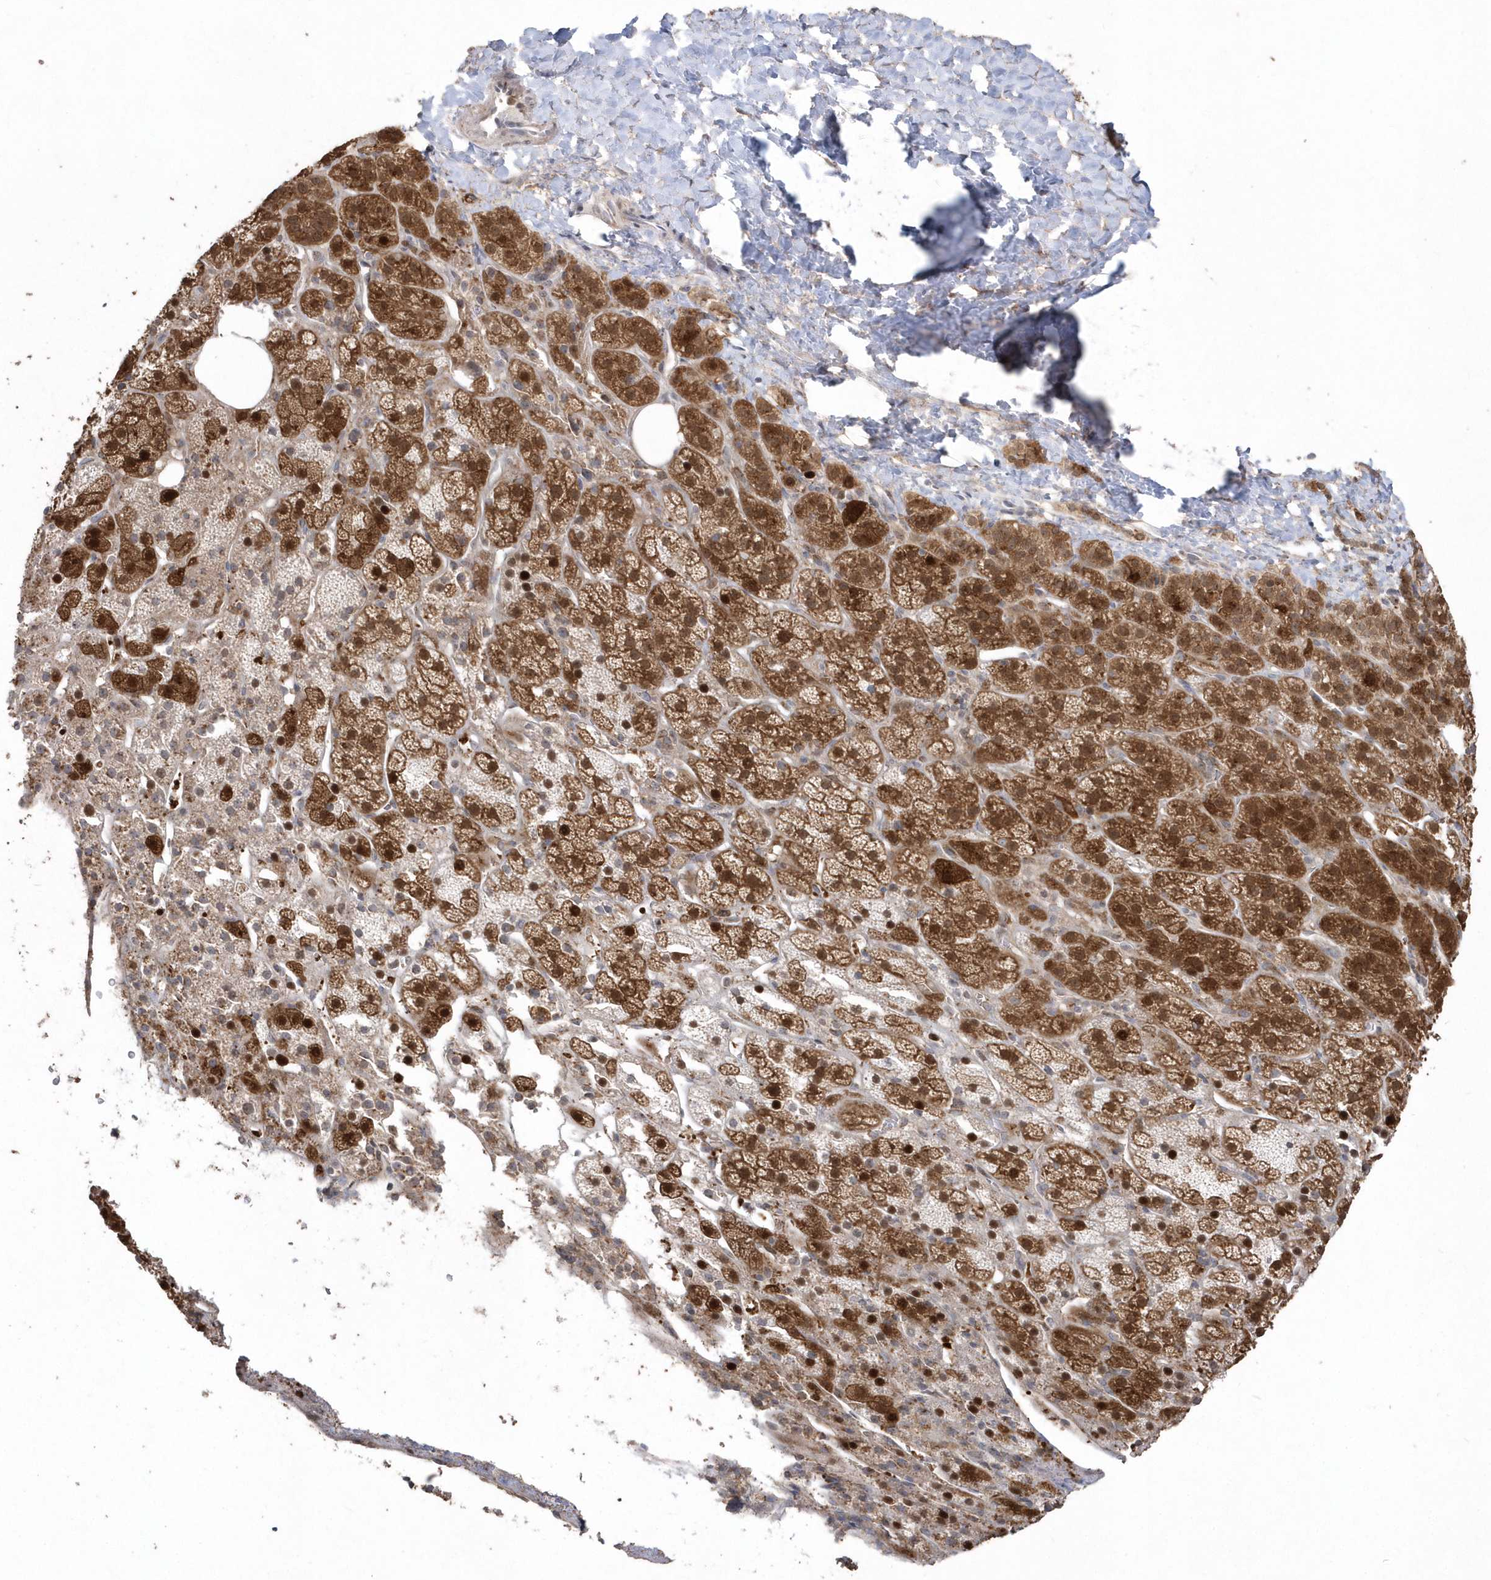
{"staining": {"intensity": "strong", "quantity": ">75%", "location": "cytoplasmic/membranous,nuclear"}, "tissue": "adrenal gland", "cell_type": "Glandular cells", "image_type": "normal", "snomed": [{"axis": "morphology", "description": "Normal tissue, NOS"}, {"axis": "topography", "description": "Adrenal gland"}], "caption": "This is a photomicrograph of immunohistochemistry staining of benign adrenal gland, which shows strong staining in the cytoplasmic/membranous,nuclear of glandular cells.", "gene": "GEMIN6", "patient": {"sex": "female", "age": 57}}